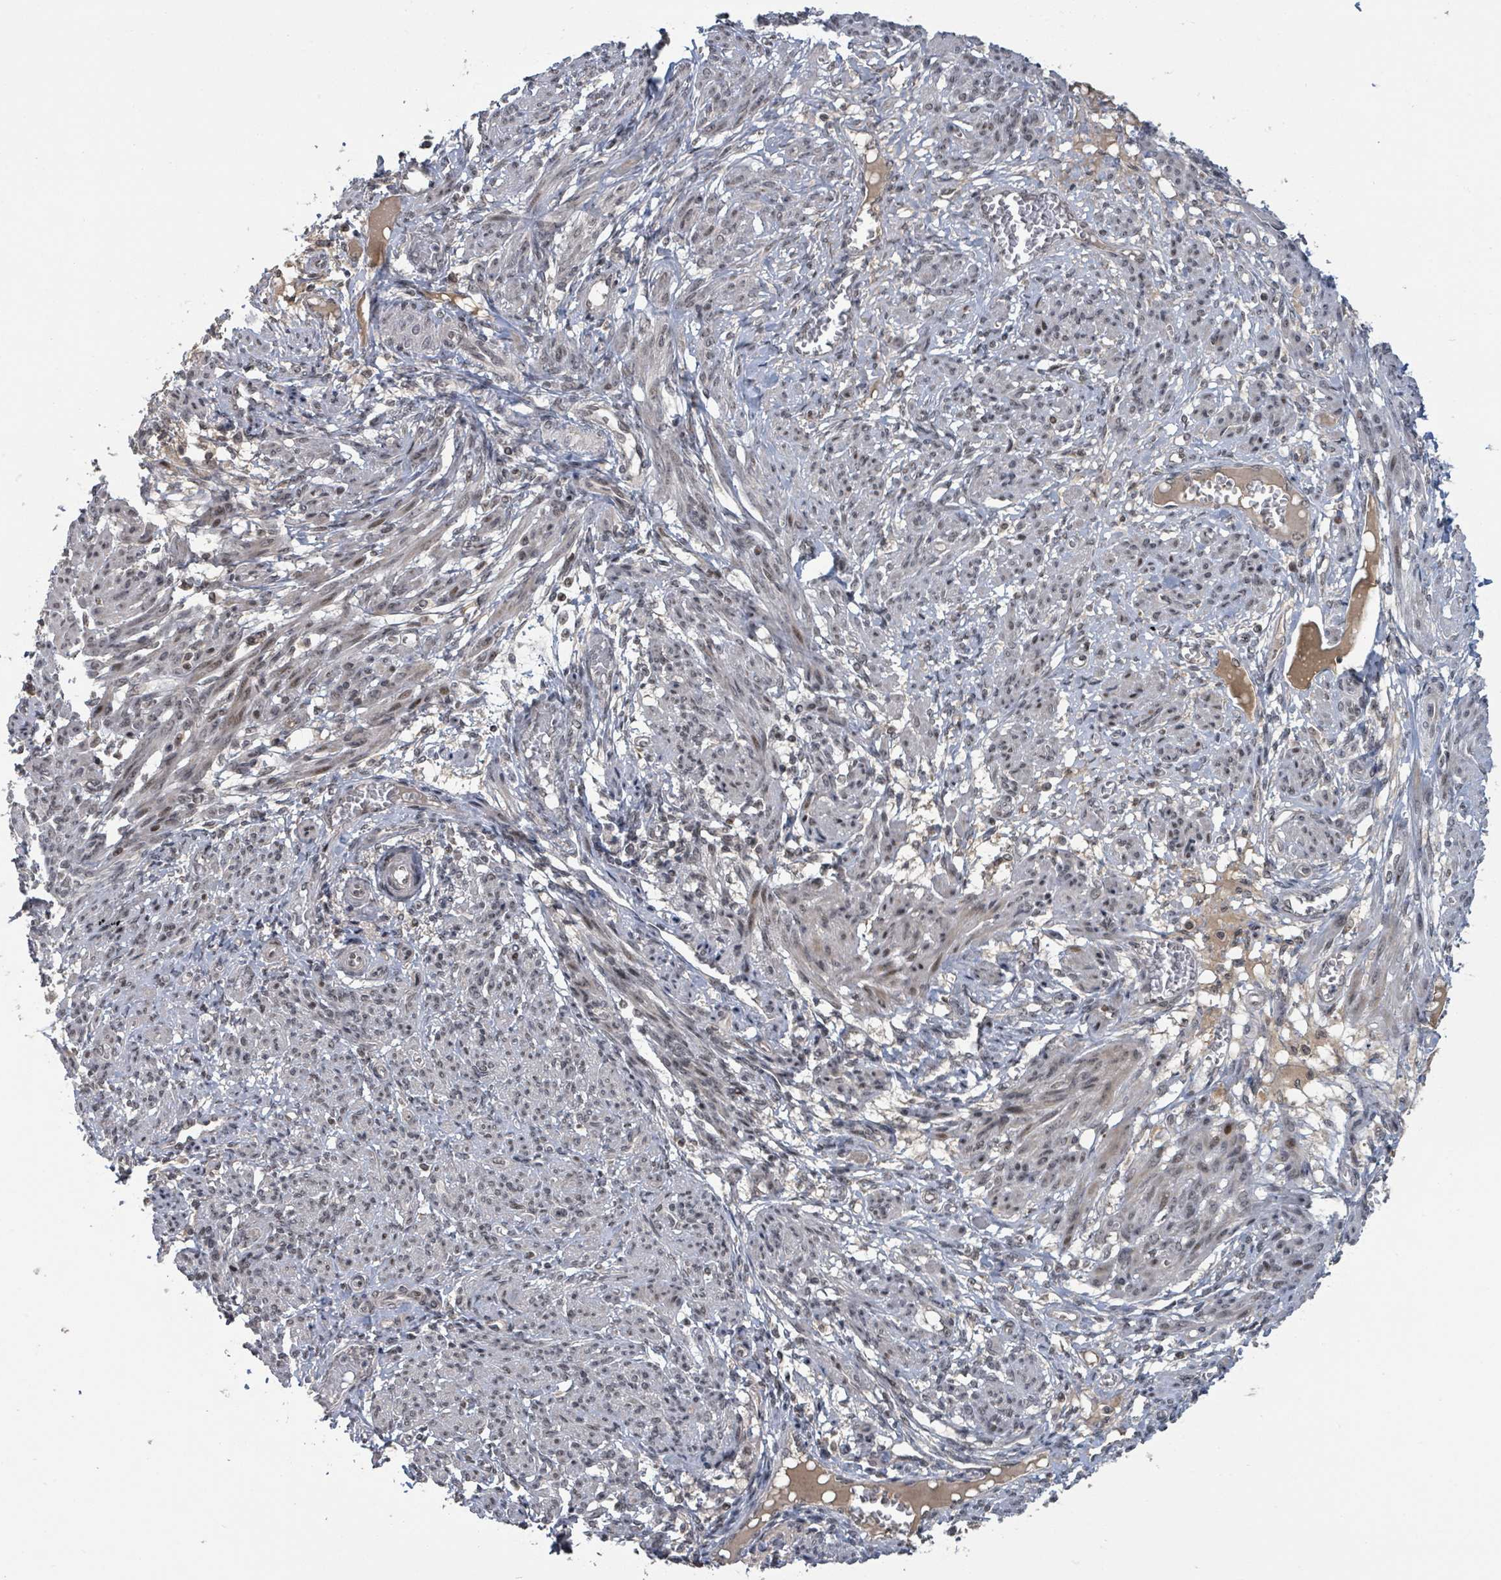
{"staining": {"intensity": "weak", "quantity": ">75%", "location": "nuclear"}, "tissue": "smooth muscle", "cell_type": "Smooth muscle cells", "image_type": "normal", "snomed": [{"axis": "morphology", "description": "Normal tissue, NOS"}, {"axis": "topography", "description": "Smooth muscle"}], "caption": "A photomicrograph of smooth muscle stained for a protein exhibits weak nuclear brown staining in smooth muscle cells. (Stains: DAB (3,3'-diaminobenzidine) in brown, nuclei in blue, Microscopy: brightfield microscopy at high magnification).", "gene": "ZBTB14", "patient": {"sex": "female", "age": 39}}